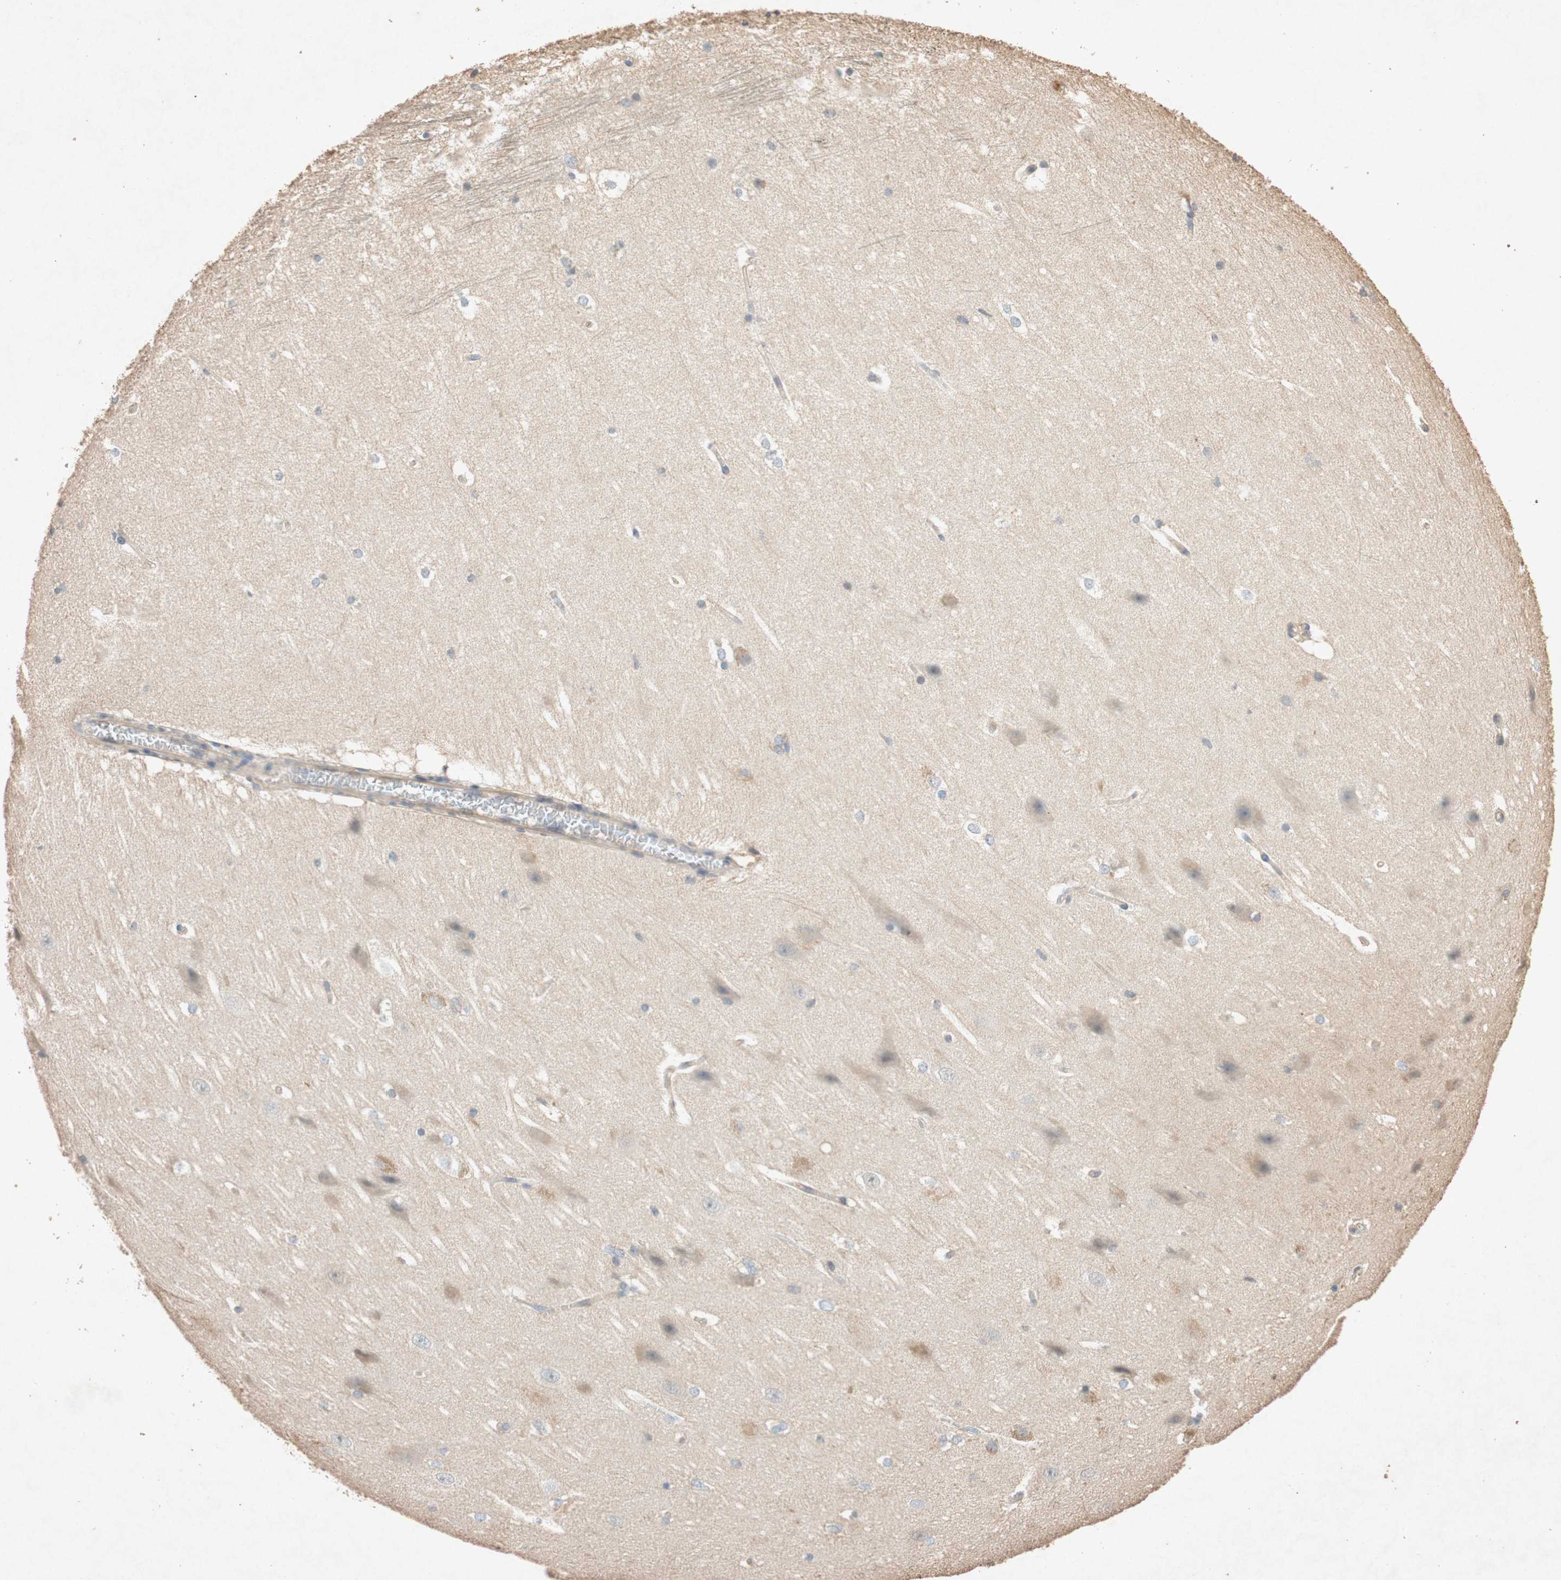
{"staining": {"intensity": "moderate", "quantity": "<25%", "location": "cytoplasmic/membranous"}, "tissue": "hippocampus", "cell_type": "Glial cells", "image_type": "normal", "snomed": [{"axis": "morphology", "description": "Normal tissue, NOS"}, {"axis": "topography", "description": "Hippocampus"}], "caption": "The image reveals staining of normal hippocampus, revealing moderate cytoplasmic/membranous protein expression (brown color) within glial cells.", "gene": "TUBB", "patient": {"sex": "female", "age": 19}}